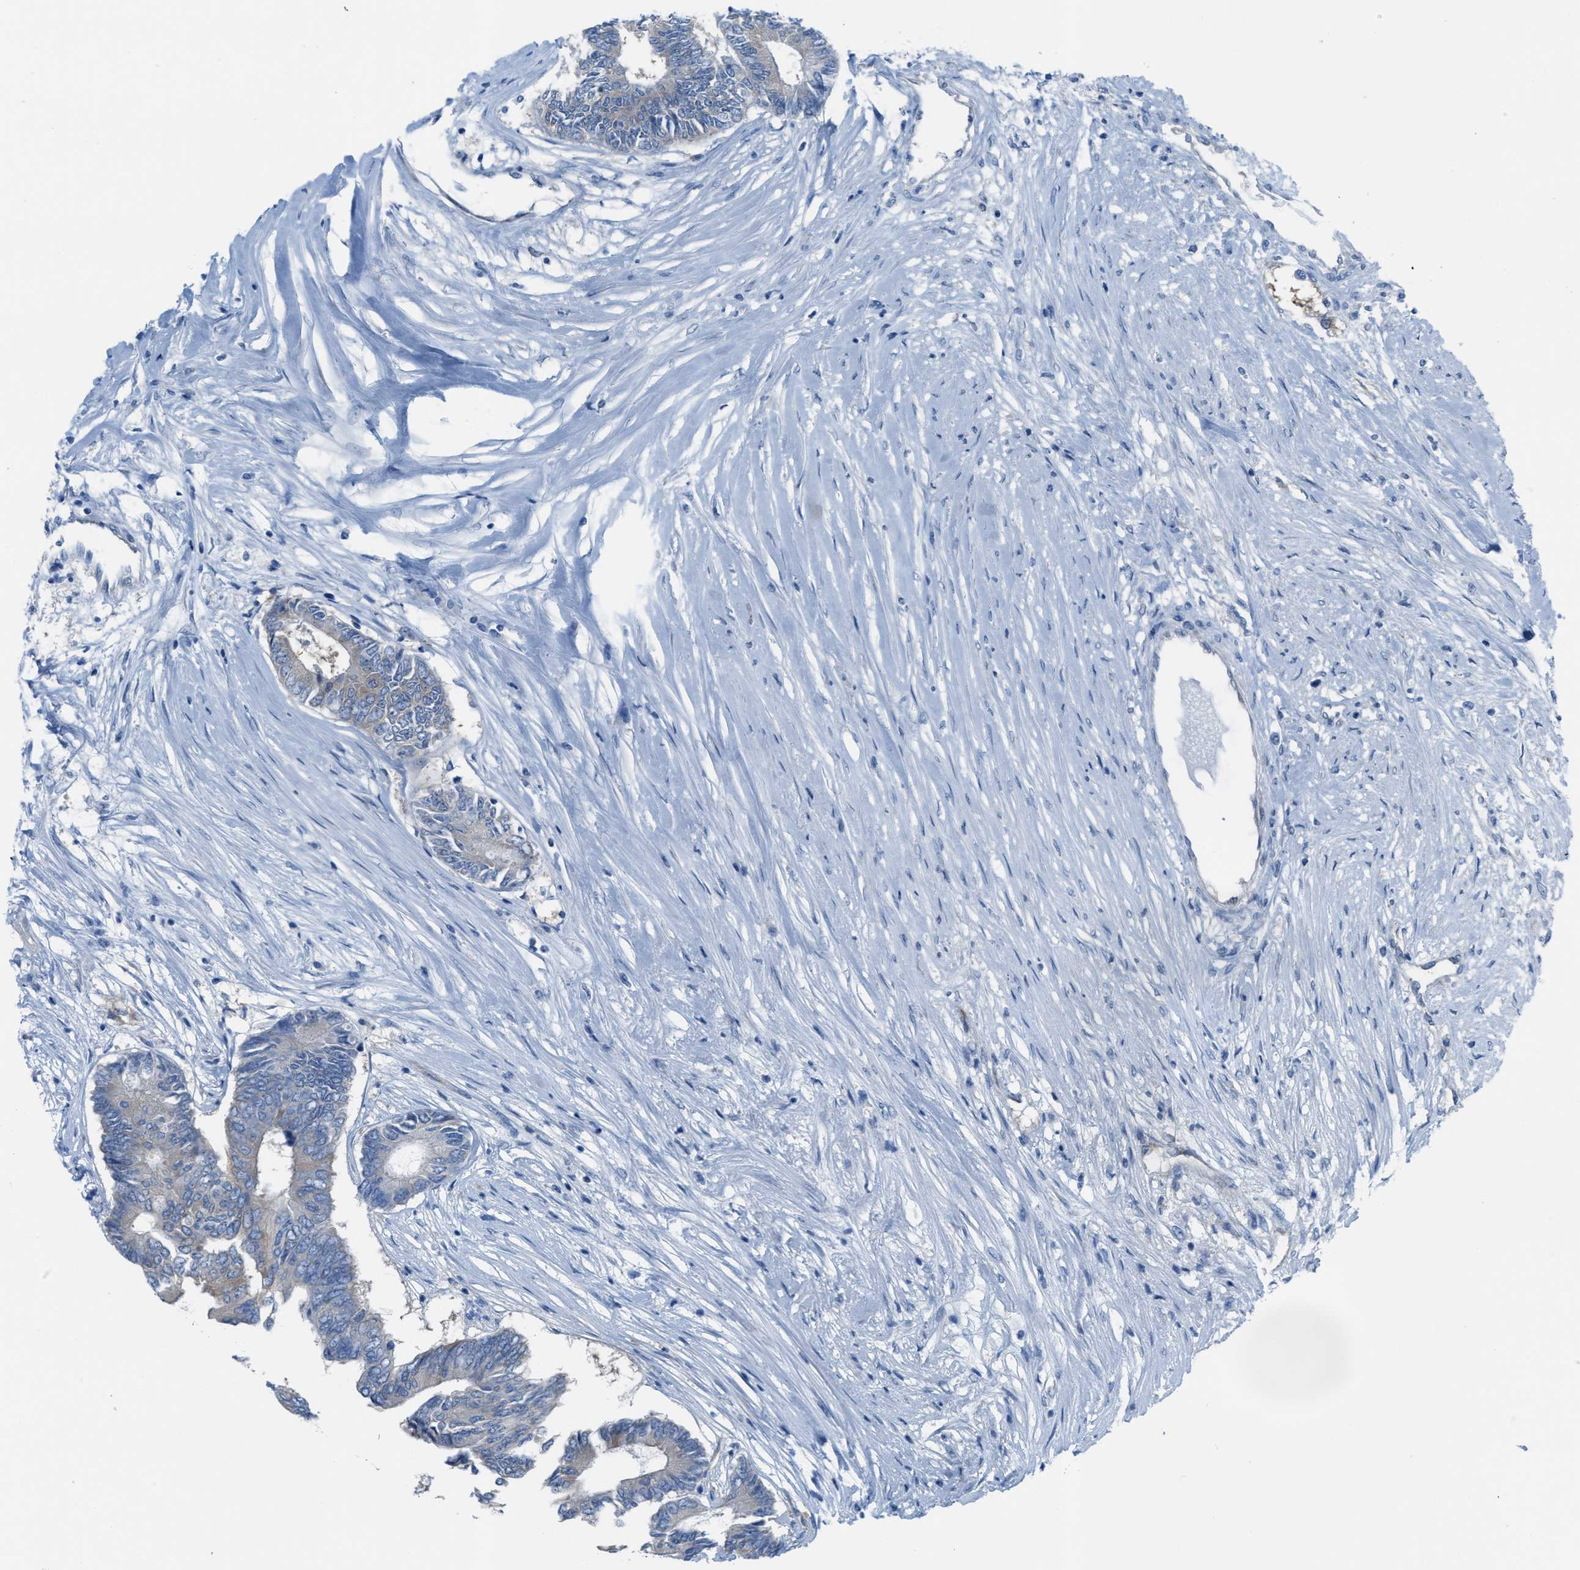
{"staining": {"intensity": "moderate", "quantity": "<25%", "location": "cytoplasmic/membranous"}, "tissue": "colorectal cancer", "cell_type": "Tumor cells", "image_type": "cancer", "snomed": [{"axis": "morphology", "description": "Adenocarcinoma, NOS"}, {"axis": "topography", "description": "Rectum"}], "caption": "An image showing moderate cytoplasmic/membranous expression in about <25% of tumor cells in colorectal cancer, as visualized by brown immunohistochemical staining.", "gene": "ASGR1", "patient": {"sex": "male", "age": 63}}